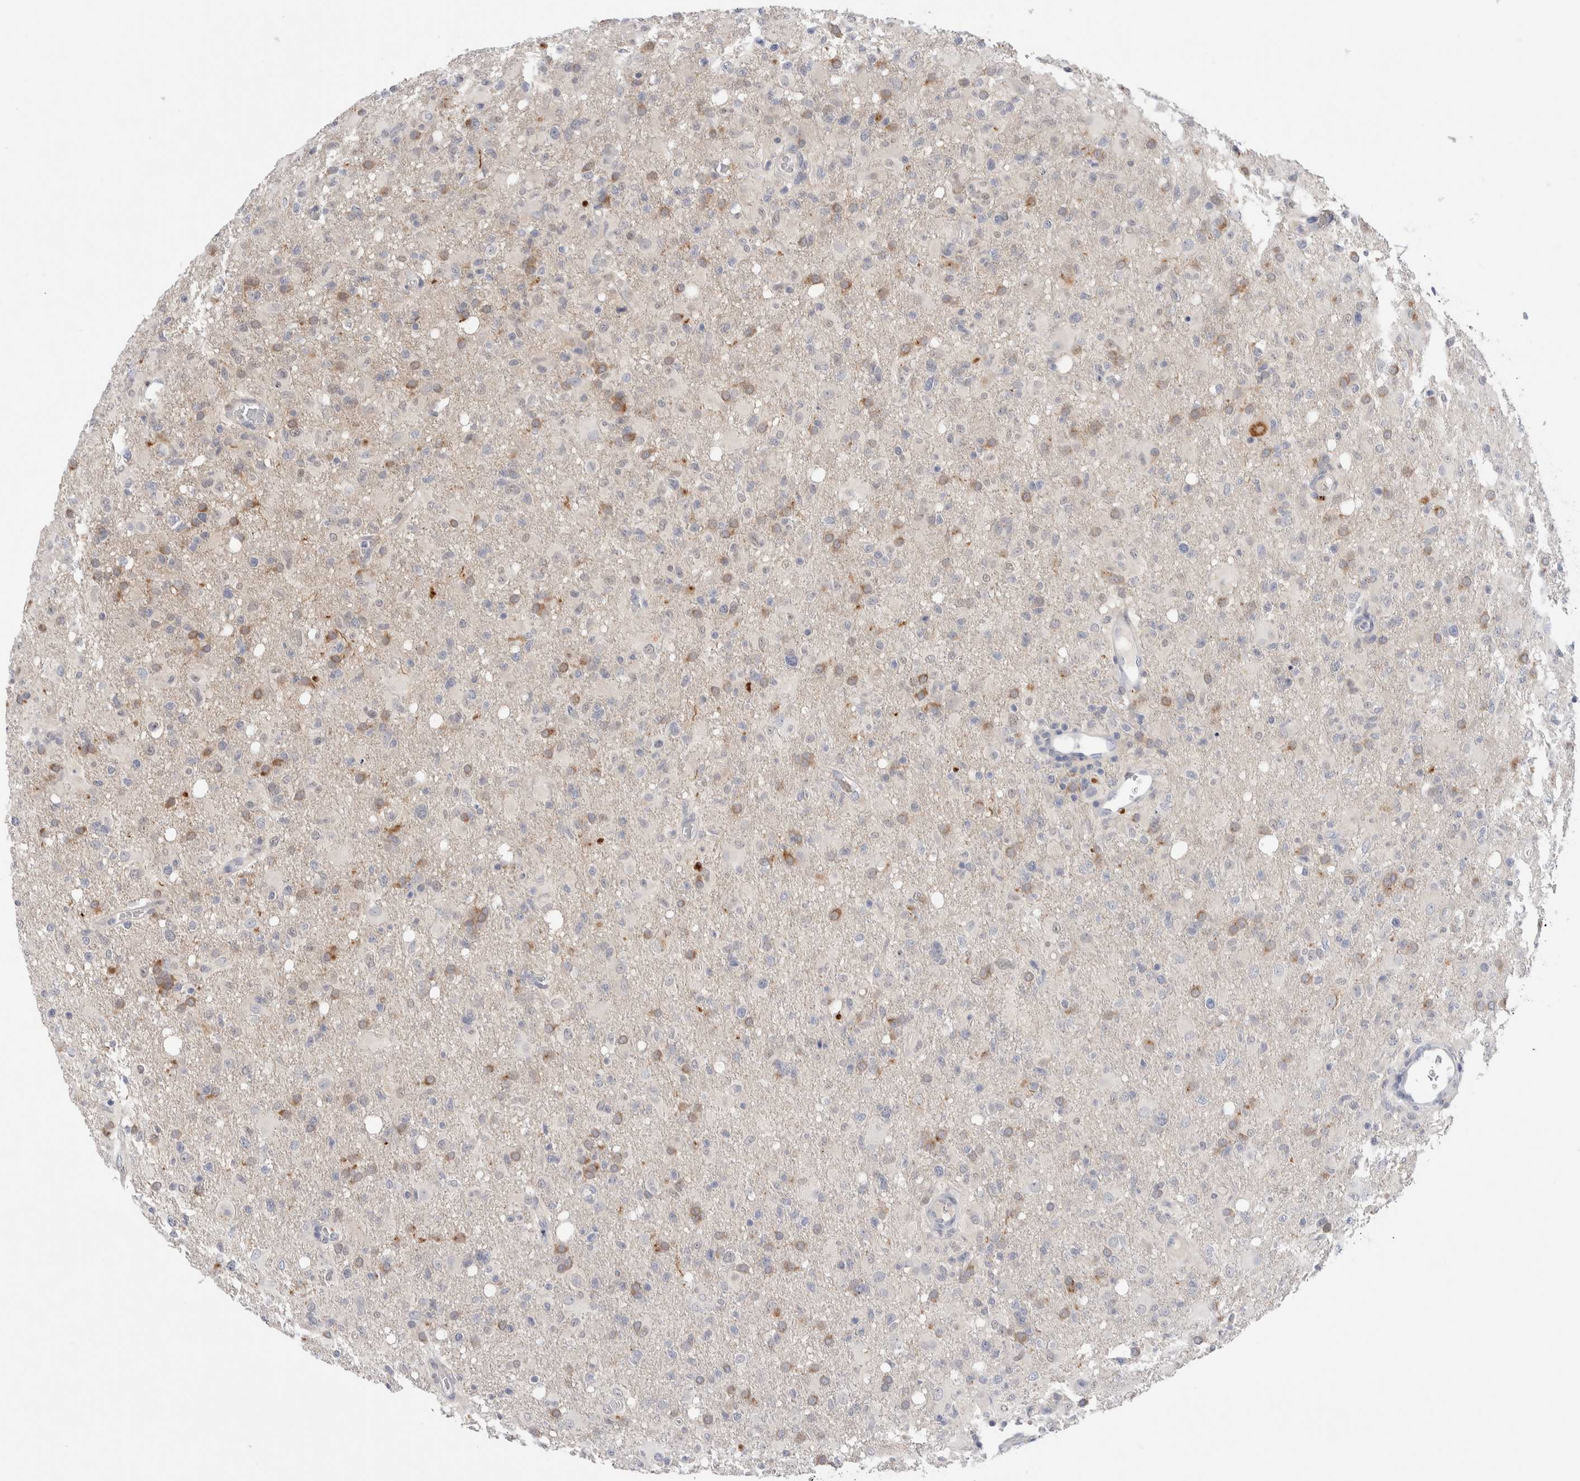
{"staining": {"intensity": "moderate", "quantity": "<25%", "location": "cytoplasmic/membranous"}, "tissue": "glioma", "cell_type": "Tumor cells", "image_type": "cancer", "snomed": [{"axis": "morphology", "description": "Glioma, malignant, High grade"}, {"axis": "topography", "description": "Brain"}], "caption": "There is low levels of moderate cytoplasmic/membranous expression in tumor cells of glioma, as demonstrated by immunohistochemical staining (brown color).", "gene": "DNAJB6", "patient": {"sex": "female", "age": 57}}